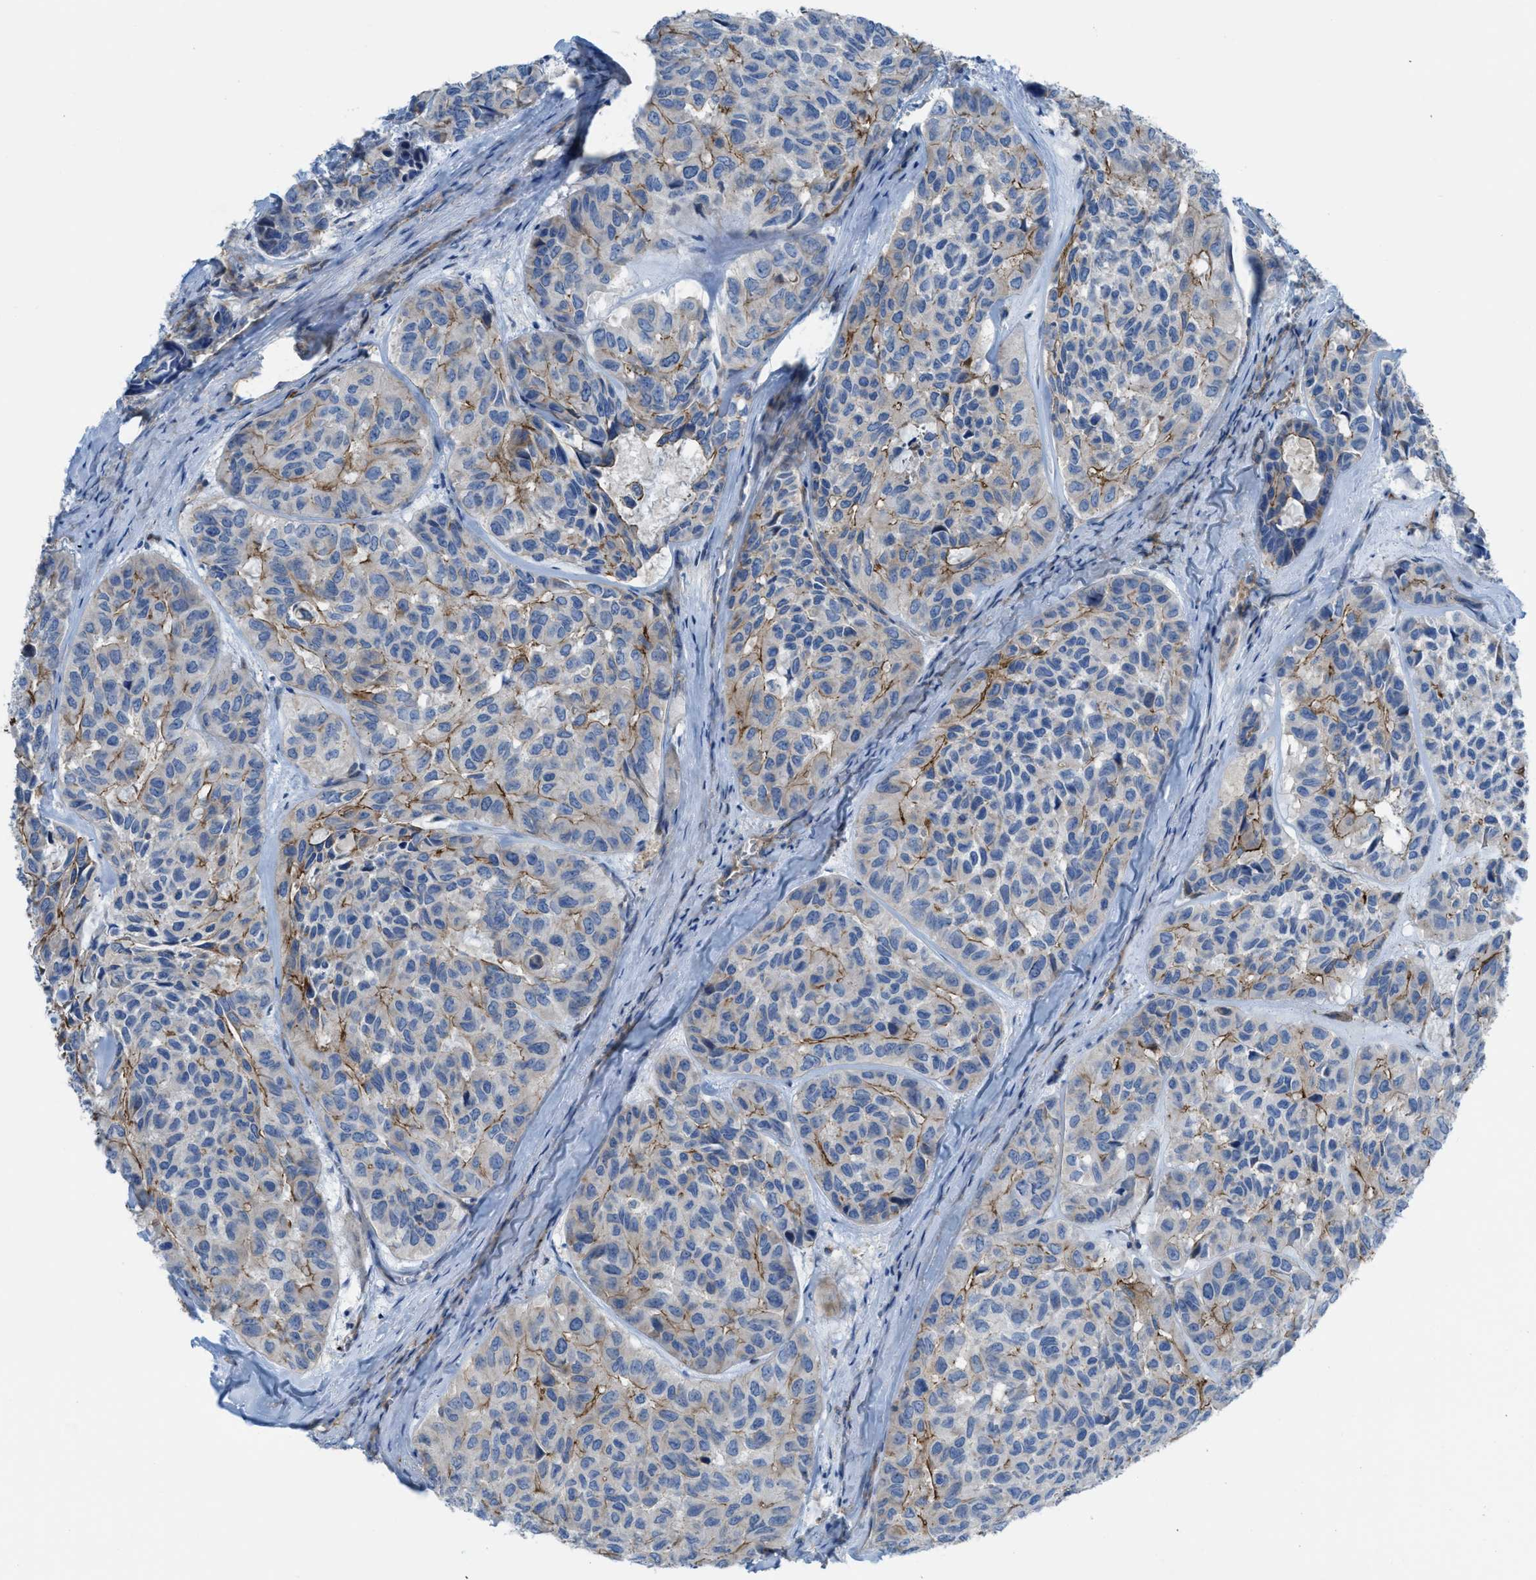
{"staining": {"intensity": "weak", "quantity": "25%-75%", "location": "cytoplasmic/membranous"}, "tissue": "head and neck cancer", "cell_type": "Tumor cells", "image_type": "cancer", "snomed": [{"axis": "morphology", "description": "Adenocarcinoma, NOS"}, {"axis": "topography", "description": "Salivary gland, NOS"}, {"axis": "topography", "description": "Head-Neck"}], "caption": "This image shows immunohistochemistry (IHC) staining of adenocarcinoma (head and neck), with low weak cytoplasmic/membranous staining in approximately 25%-75% of tumor cells.", "gene": "KCNH7", "patient": {"sex": "female", "age": 76}}